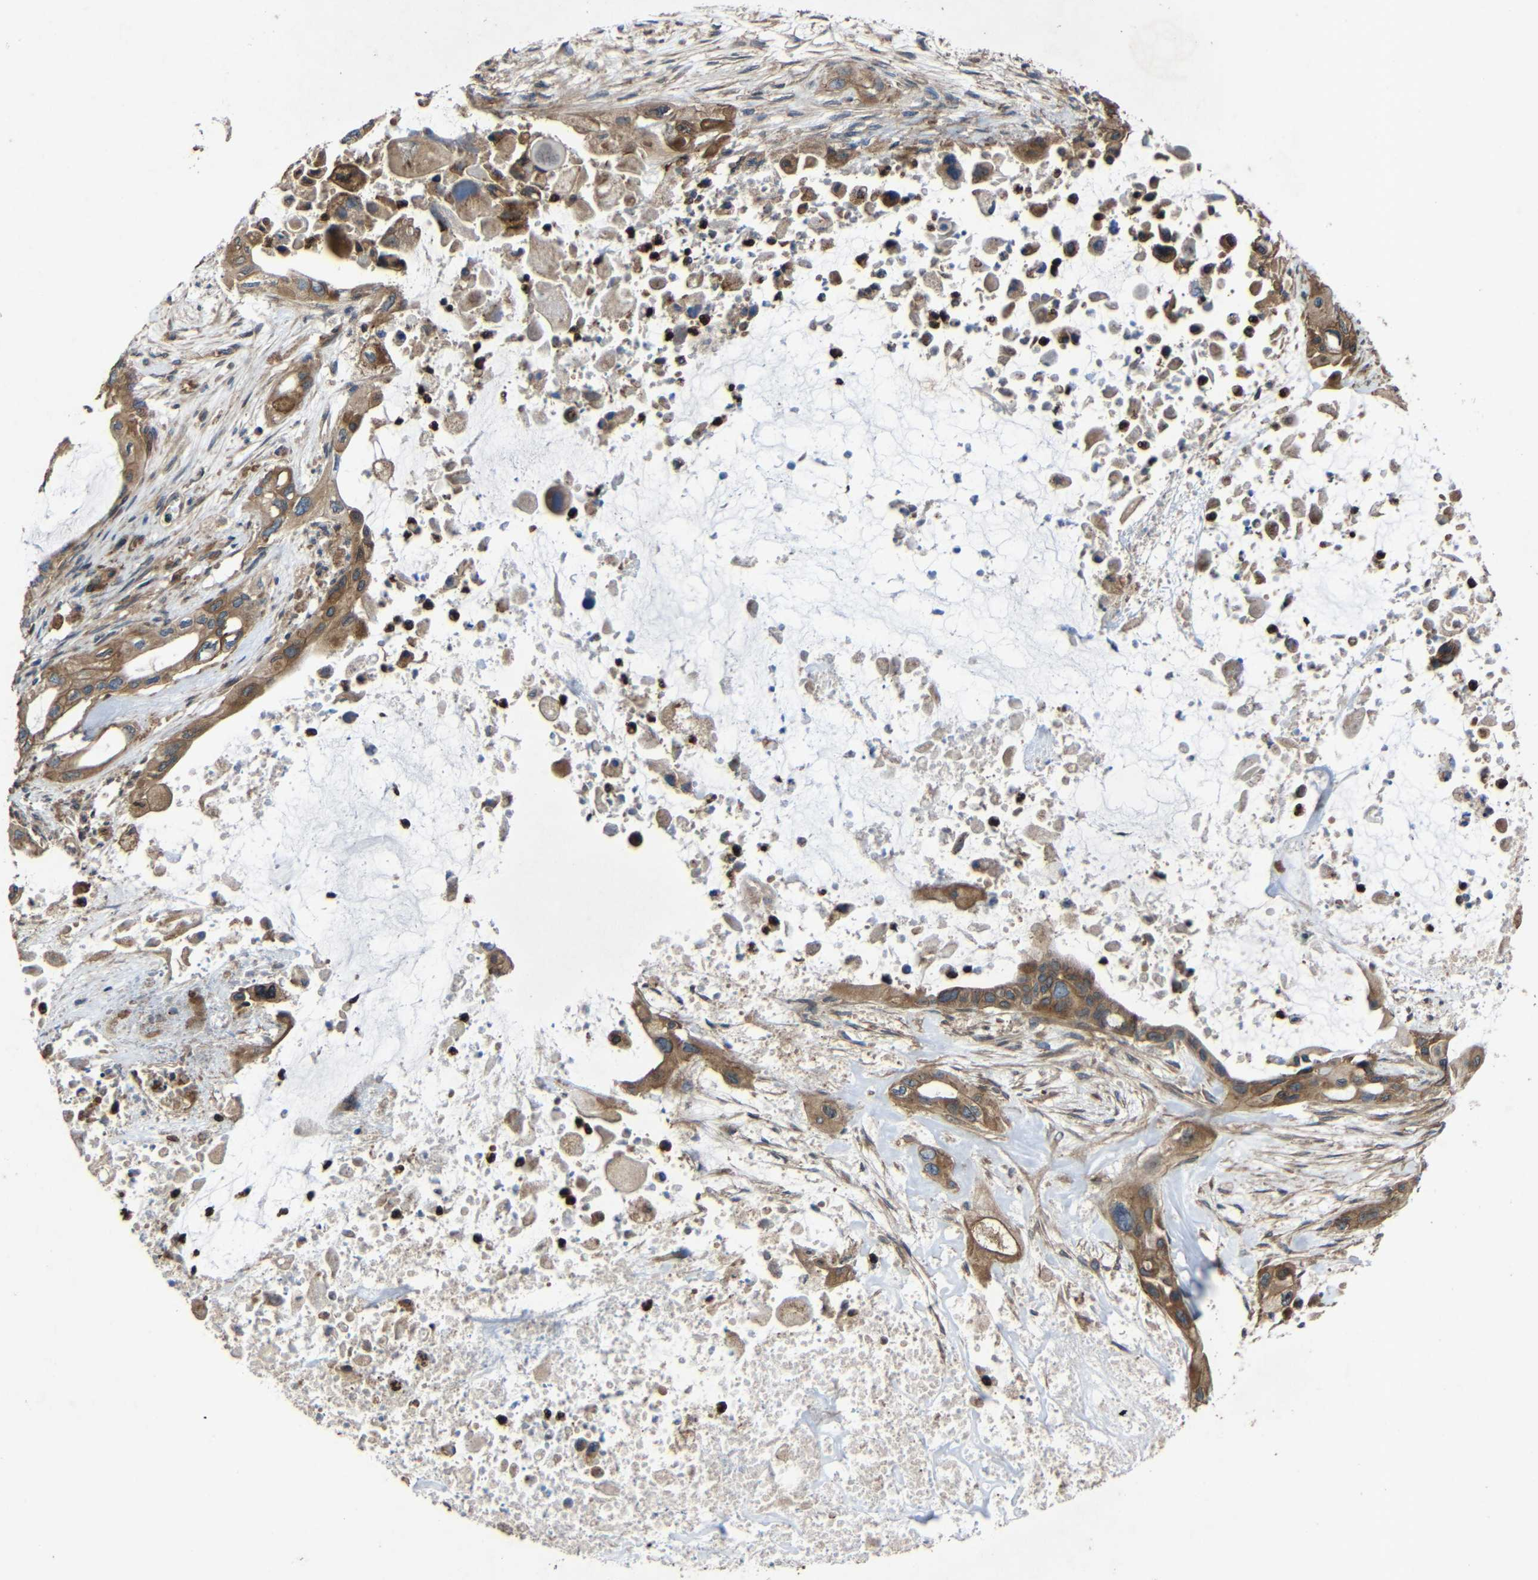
{"staining": {"intensity": "moderate", "quantity": ">75%", "location": "cytoplasmic/membranous"}, "tissue": "pancreatic cancer", "cell_type": "Tumor cells", "image_type": "cancer", "snomed": [{"axis": "morphology", "description": "Adenocarcinoma, NOS"}, {"axis": "topography", "description": "Pancreas"}], "caption": "Tumor cells reveal medium levels of moderate cytoplasmic/membranous expression in approximately >75% of cells in human adenocarcinoma (pancreatic).", "gene": "TREM2", "patient": {"sex": "male", "age": 73}}